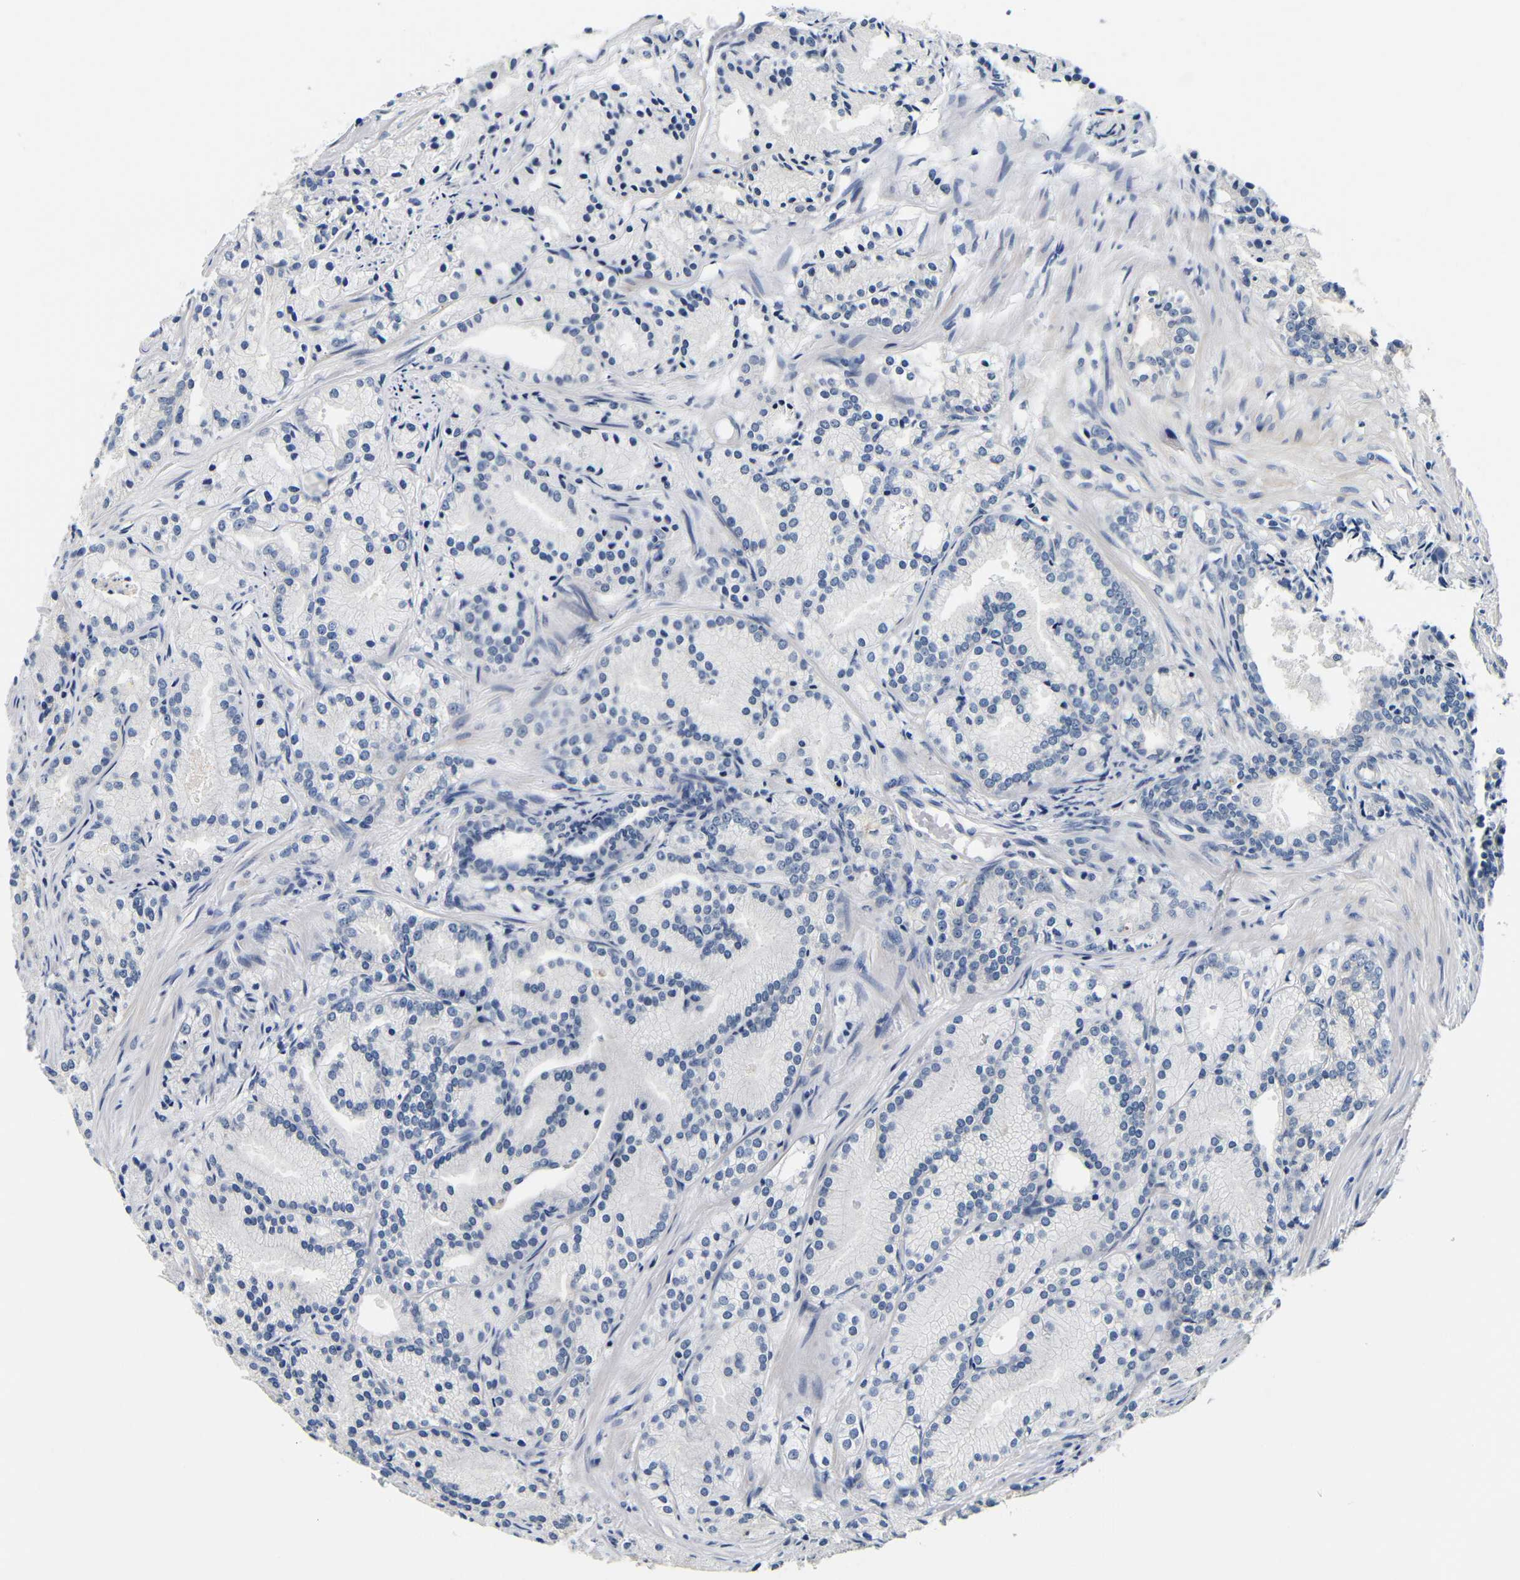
{"staining": {"intensity": "negative", "quantity": "none", "location": "none"}, "tissue": "prostate cancer", "cell_type": "Tumor cells", "image_type": "cancer", "snomed": [{"axis": "morphology", "description": "Adenocarcinoma, Low grade"}, {"axis": "topography", "description": "Prostate"}], "caption": "Immunohistochemistry (IHC) image of neoplastic tissue: human prostate adenocarcinoma (low-grade) stained with DAB (3,3'-diaminobenzidine) shows no significant protein expression in tumor cells. Nuclei are stained in blue.", "gene": "GP1BA", "patient": {"sex": "male", "age": 72}}